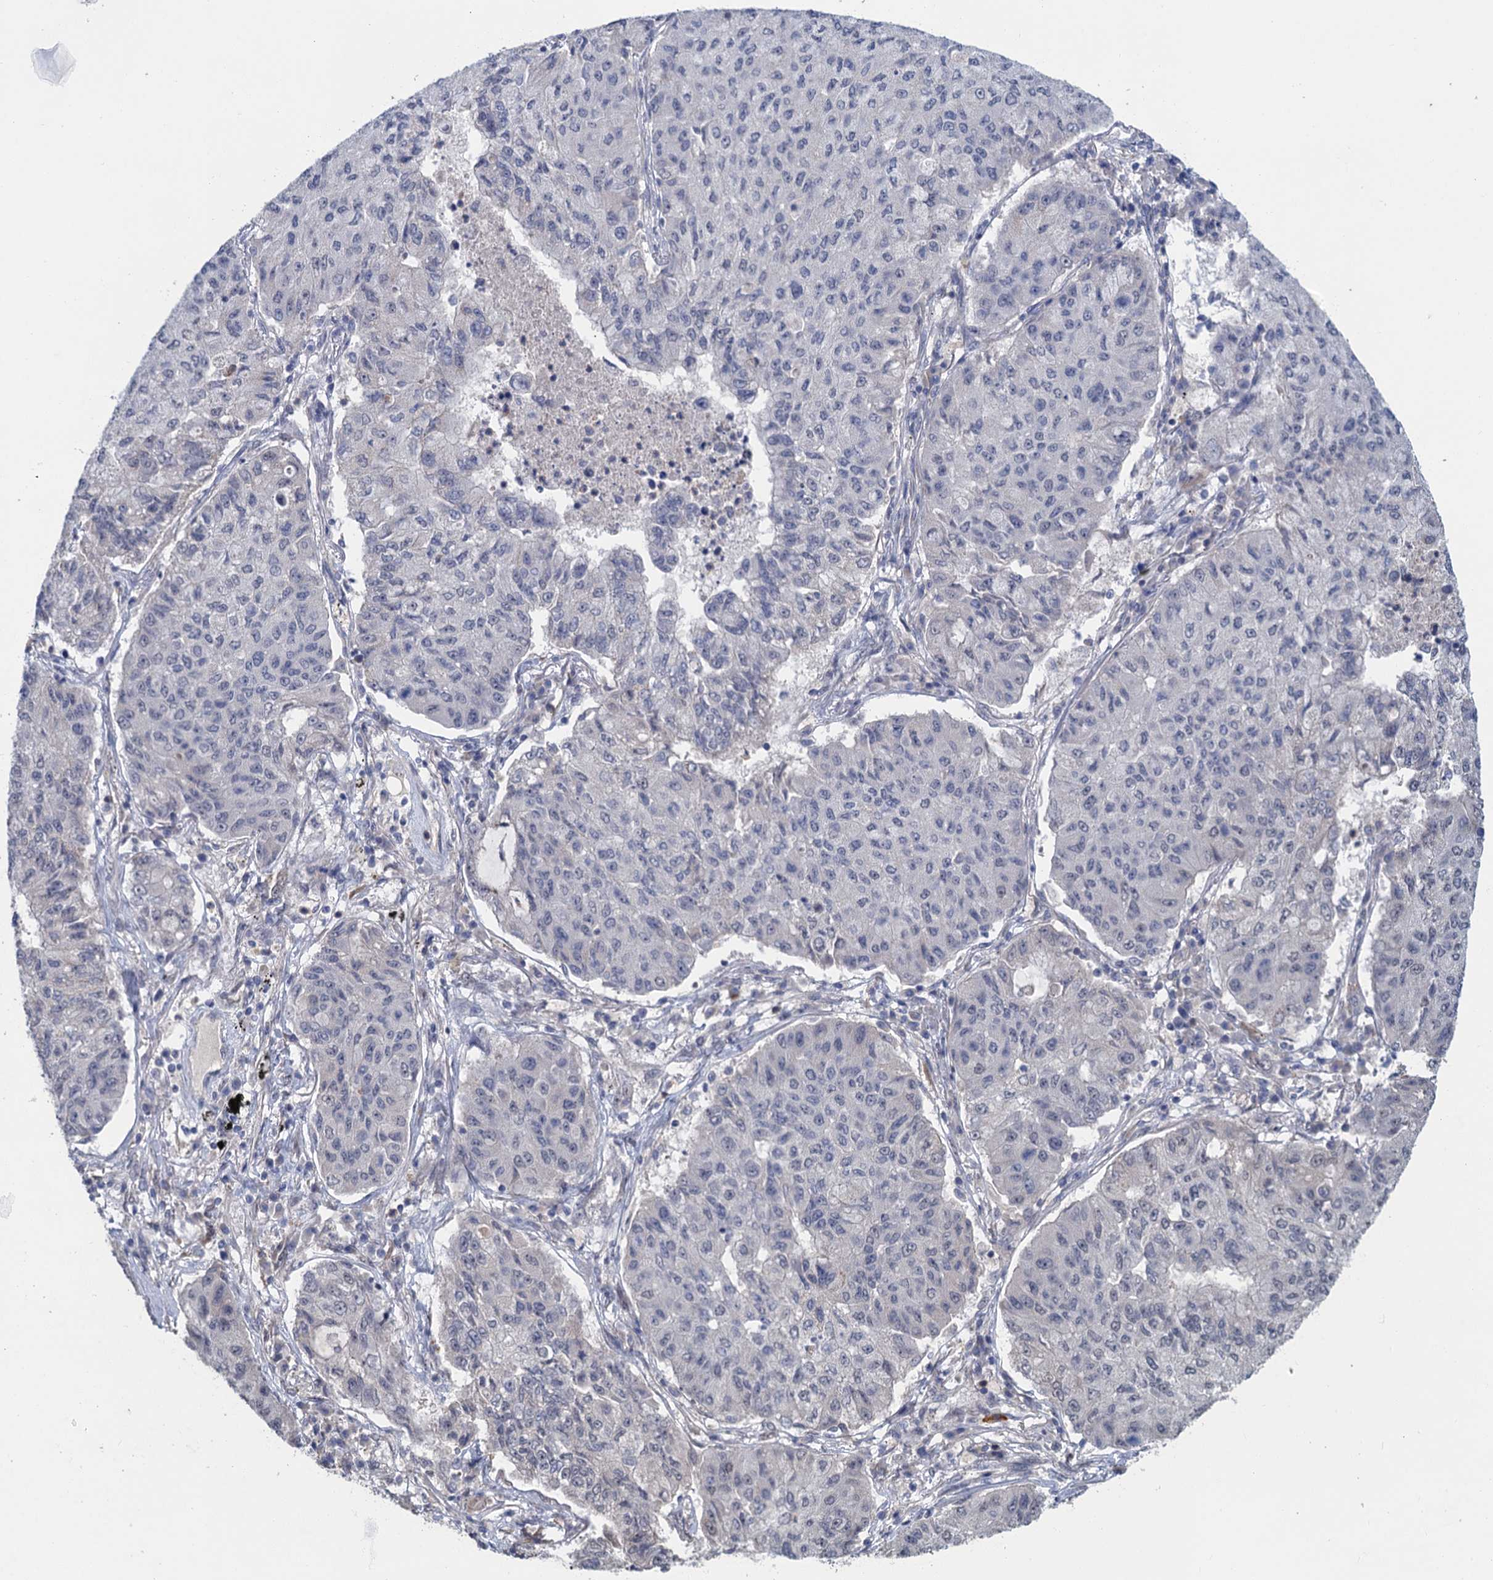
{"staining": {"intensity": "negative", "quantity": "none", "location": "none"}, "tissue": "lung cancer", "cell_type": "Tumor cells", "image_type": "cancer", "snomed": [{"axis": "morphology", "description": "Squamous cell carcinoma, NOS"}, {"axis": "topography", "description": "Lung"}], "caption": "DAB immunohistochemical staining of lung squamous cell carcinoma demonstrates no significant expression in tumor cells.", "gene": "MYO16", "patient": {"sex": "male", "age": 74}}